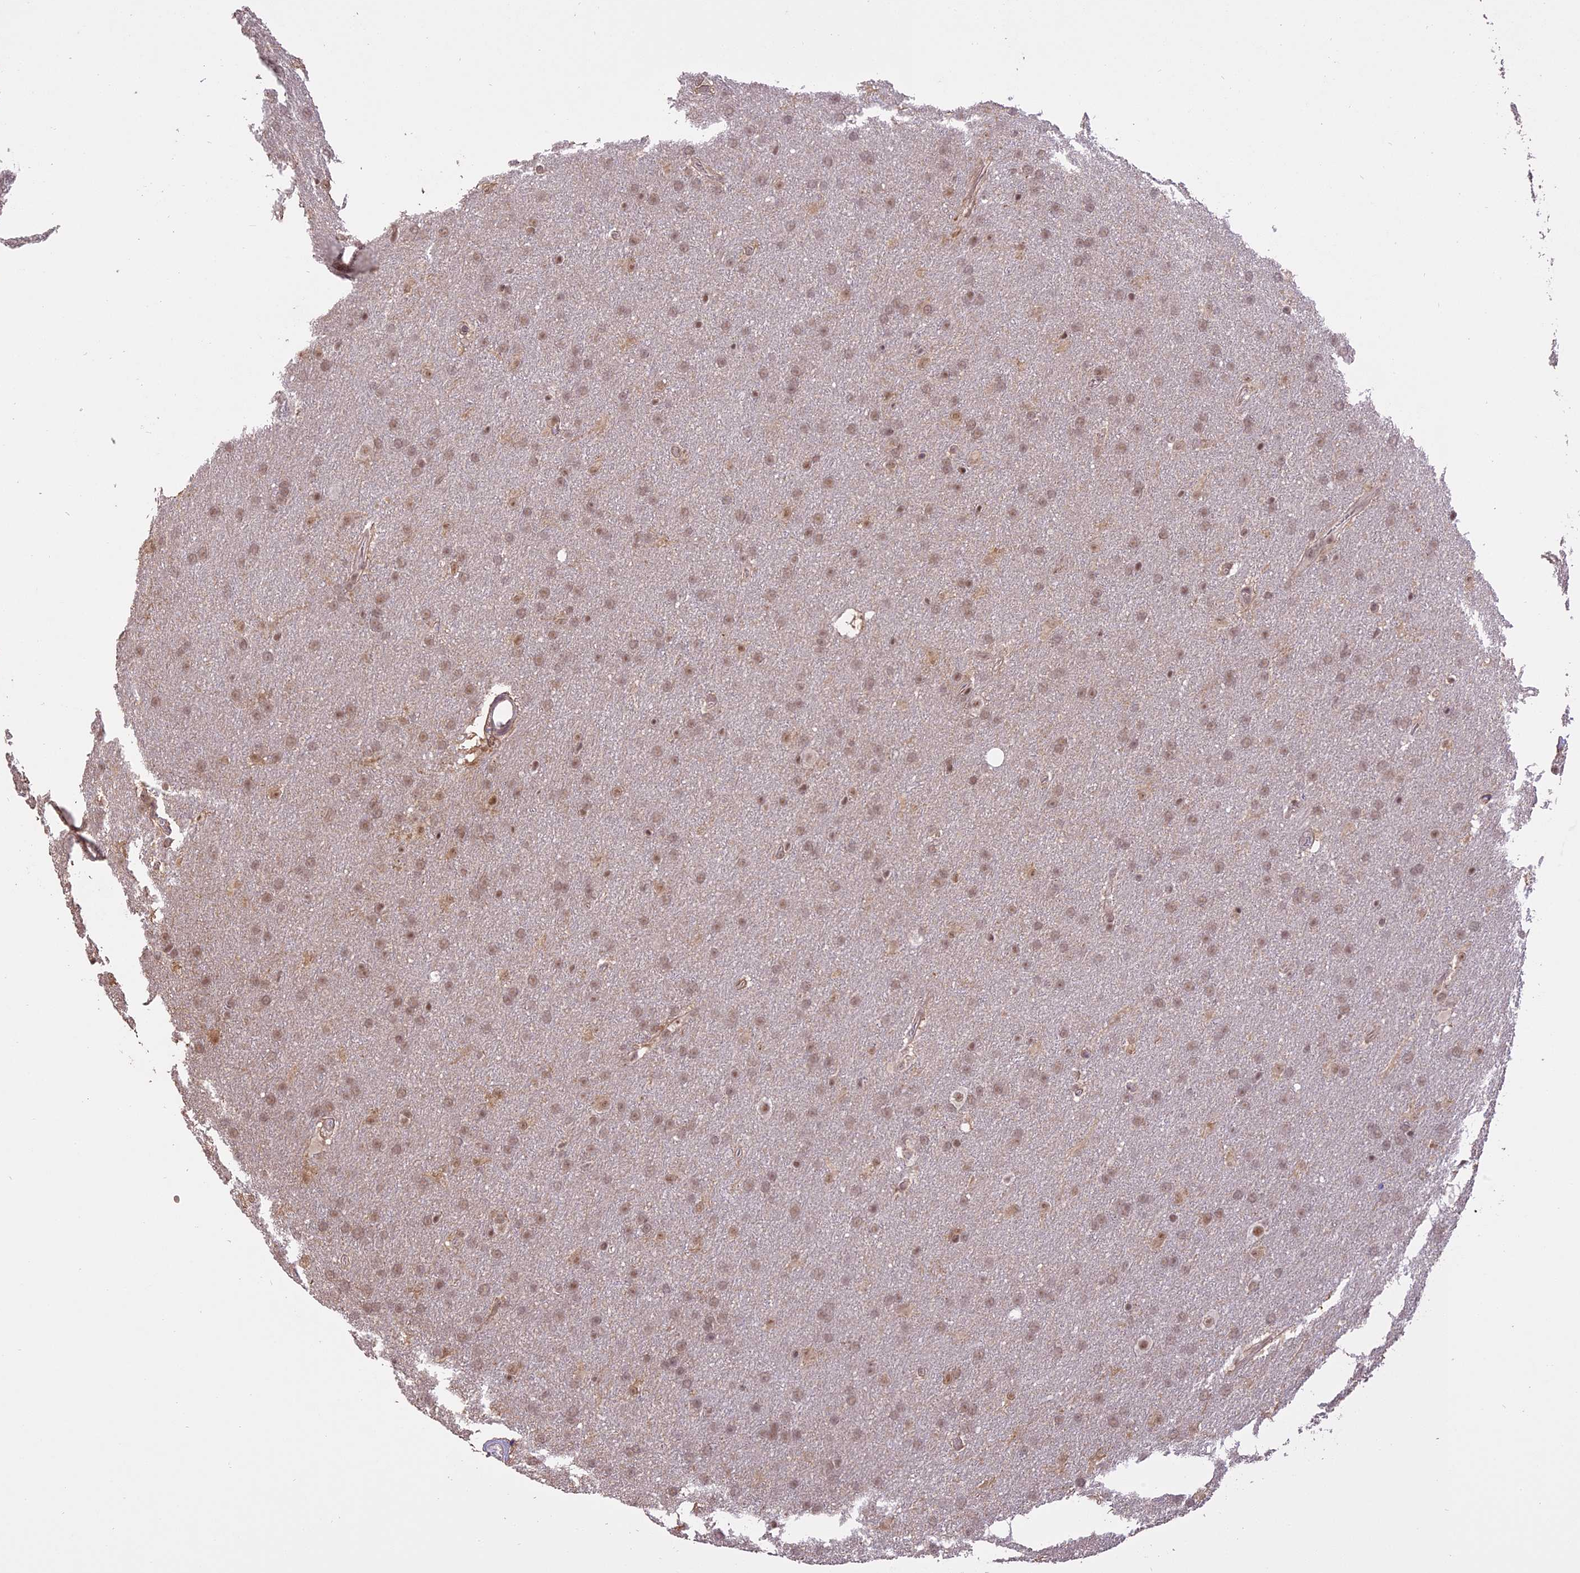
{"staining": {"intensity": "weak", "quantity": ">75%", "location": "nuclear"}, "tissue": "glioma", "cell_type": "Tumor cells", "image_type": "cancer", "snomed": [{"axis": "morphology", "description": "Glioma, malignant, Low grade"}, {"axis": "topography", "description": "Brain"}], "caption": "Glioma stained for a protein (brown) displays weak nuclear positive positivity in approximately >75% of tumor cells.", "gene": "TIGD7", "patient": {"sex": "female", "age": 32}}